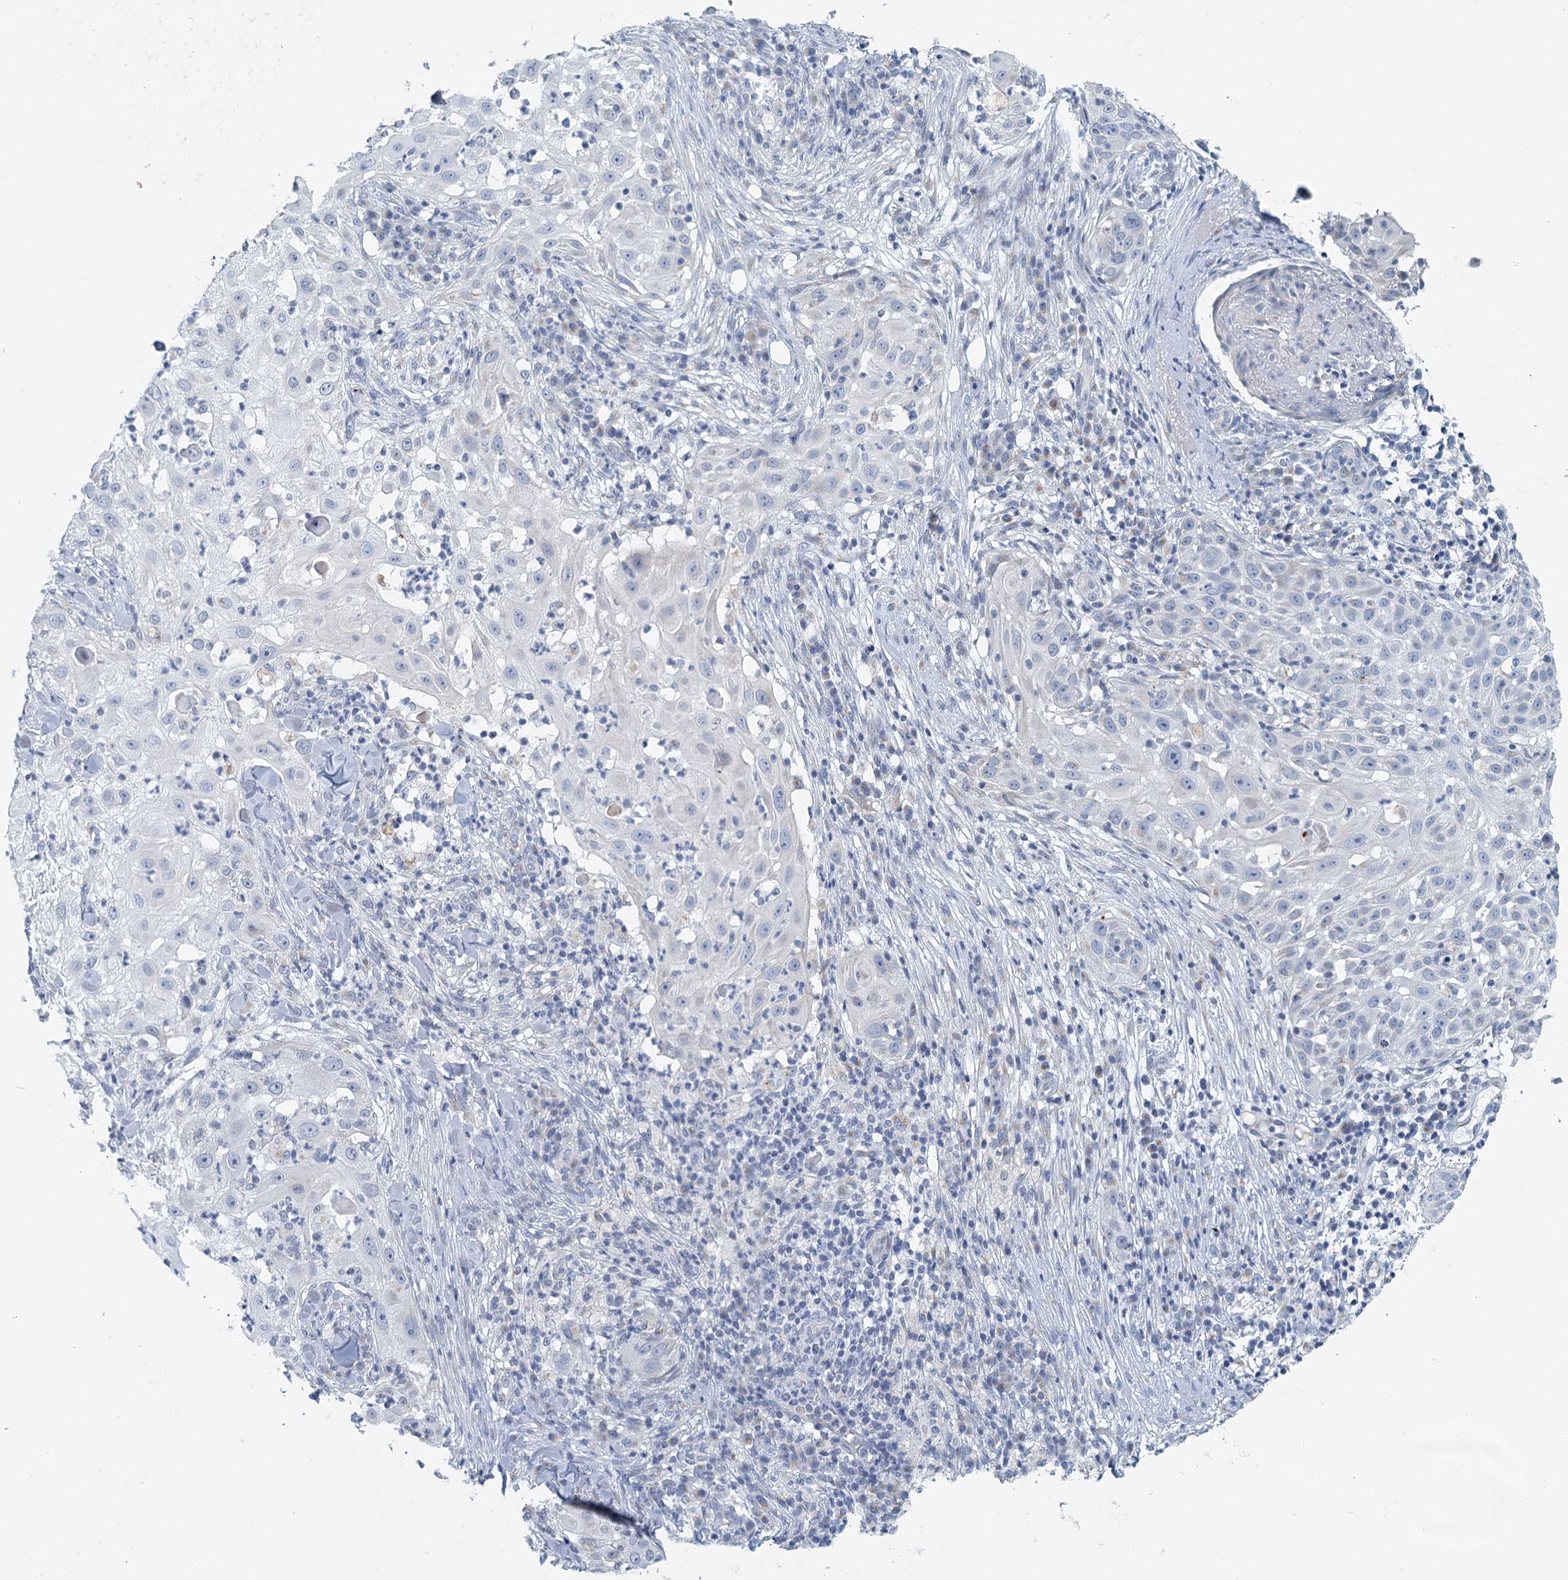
{"staining": {"intensity": "negative", "quantity": "none", "location": "none"}, "tissue": "skin cancer", "cell_type": "Tumor cells", "image_type": "cancer", "snomed": [{"axis": "morphology", "description": "Squamous cell carcinoma, NOS"}, {"axis": "topography", "description": "Skin"}], "caption": "DAB (3,3'-diaminobenzidine) immunohistochemical staining of skin cancer shows no significant staining in tumor cells.", "gene": "ZNF527", "patient": {"sex": "female", "age": 44}}